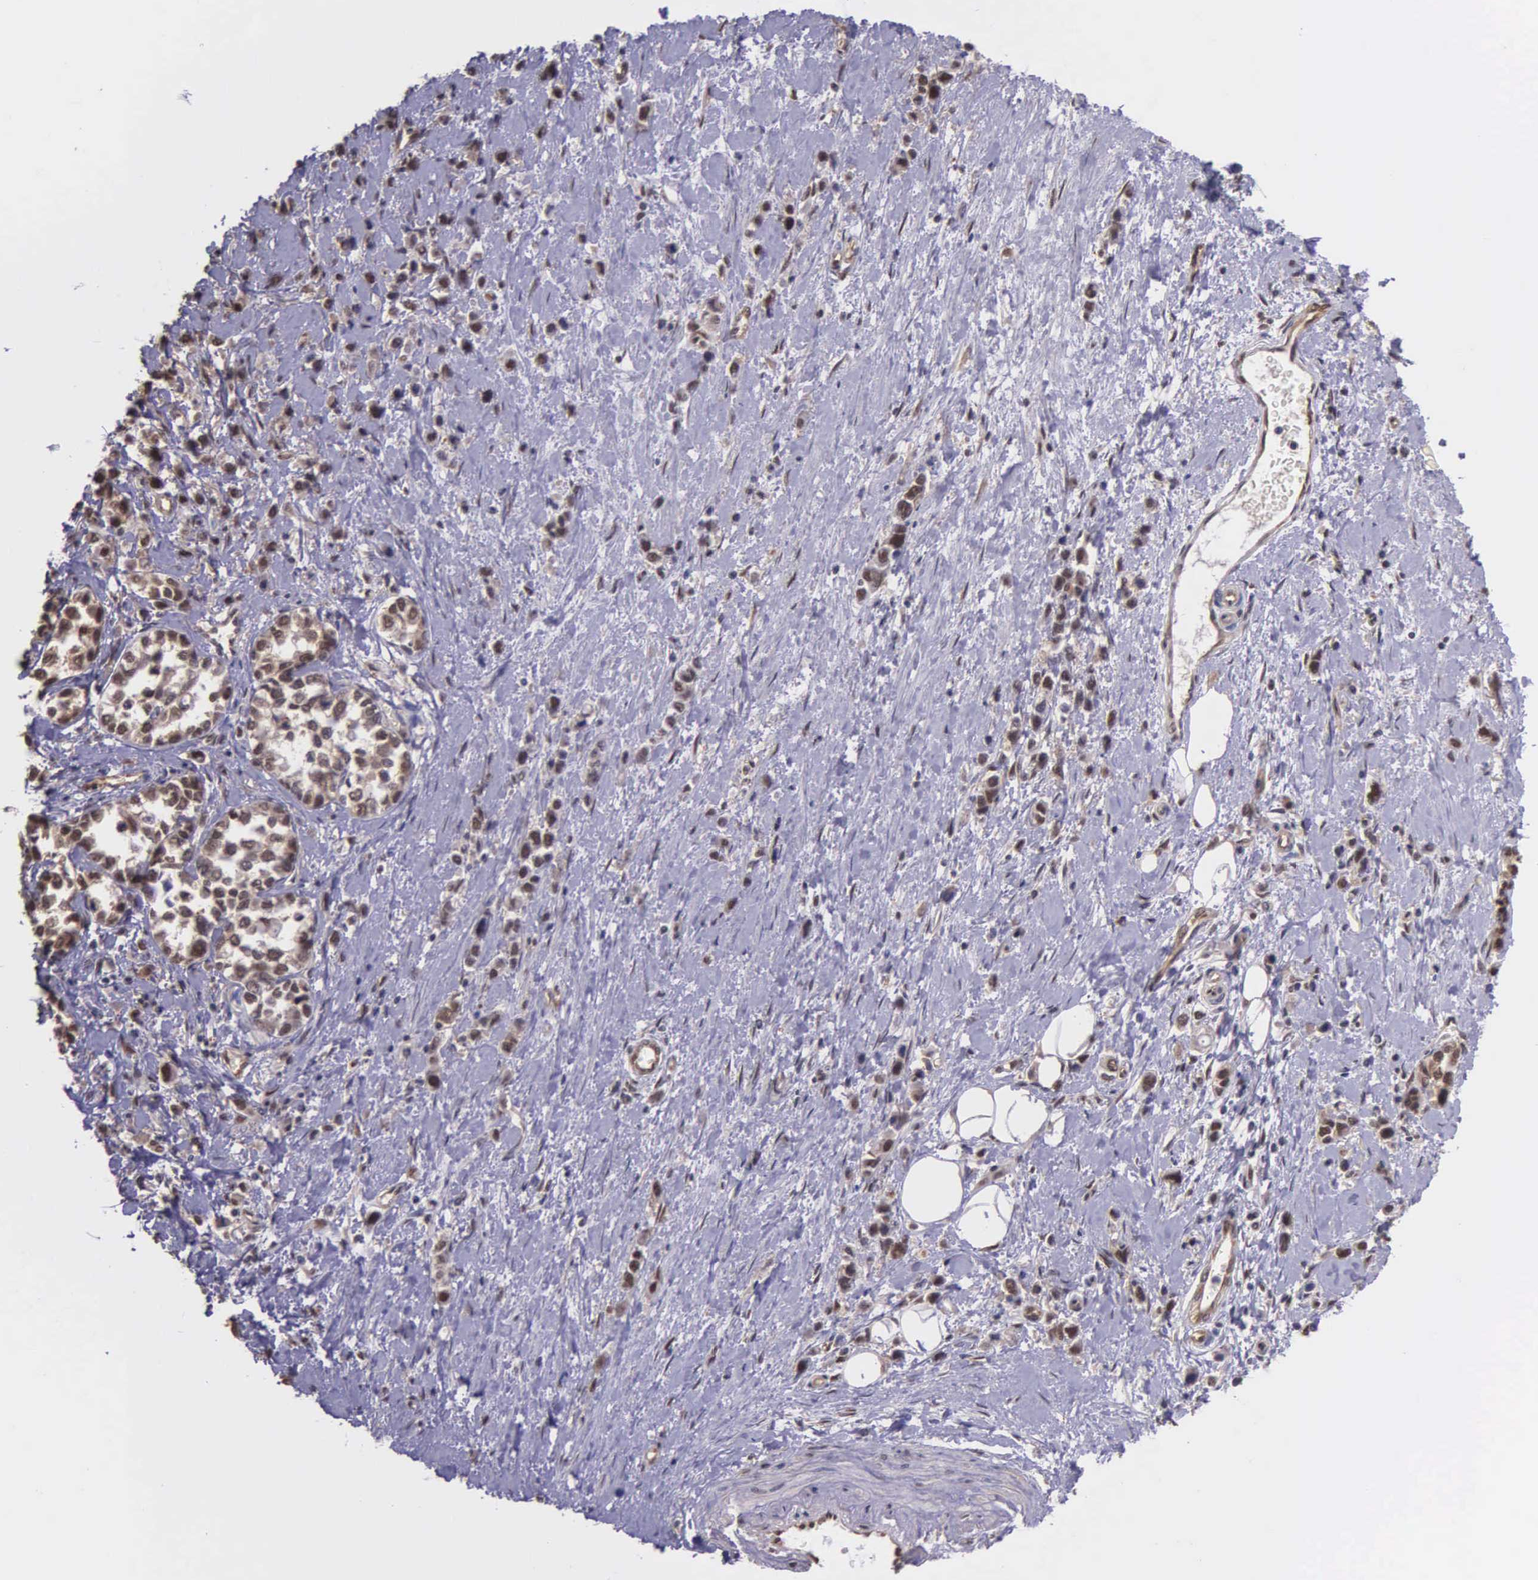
{"staining": {"intensity": "moderate", "quantity": ">75%", "location": "cytoplasmic/membranous,nuclear"}, "tissue": "stomach cancer", "cell_type": "Tumor cells", "image_type": "cancer", "snomed": [{"axis": "morphology", "description": "Adenocarcinoma, NOS"}, {"axis": "topography", "description": "Stomach, upper"}], "caption": "Protein staining of stomach cancer (adenocarcinoma) tissue shows moderate cytoplasmic/membranous and nuclear expression in about >75% of tumor cells. (DAB (3,3'-diaminobenzidine) IHC with brightfield microscopy, high magnification).", "gene": "PSMC1", "patient": {"sex": "male", "age": 76}}